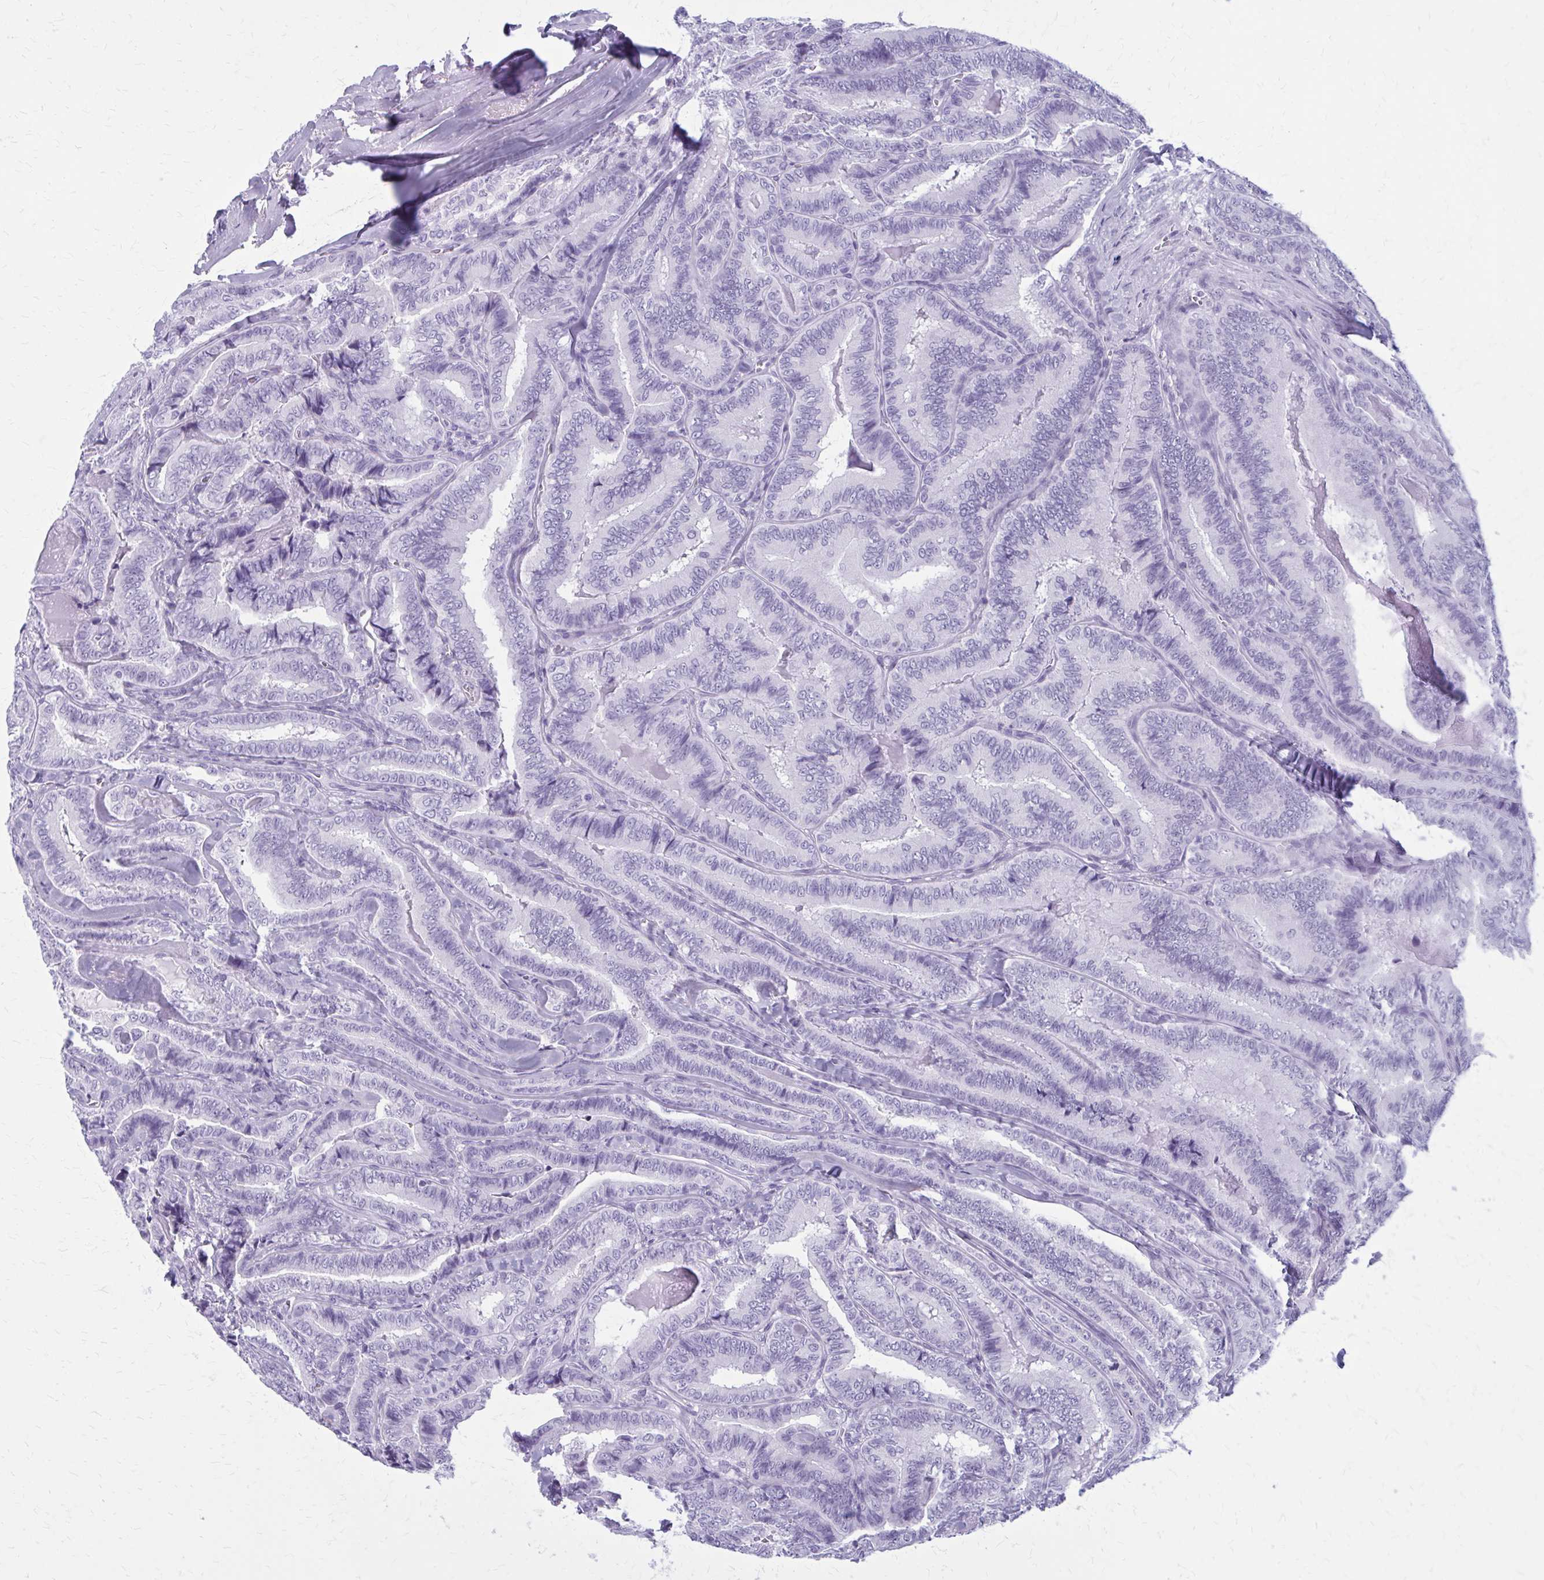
{"staining": {"intensity": "negative", "quantity": "none", "location": "none"}, "tissue": "thyroid cancer", "cell_type": "Tumor cells", "image_type": "cancer", "snomed": [{"axis": "morphology", "description": "Papillary adenocarcinoma, NOS"}, {"axis": "topography", "description": "Thyroid gland"}], "caption": "There is no significant expression in tumor cells of thyroid cancer (papillary adenocarcinoma). (Brightfield microscopy of DAB immunohistochemistry (IHC) at high magnification).", "gene": "ZDHHC7", "patient": {"sex": "male", "age": 61}}